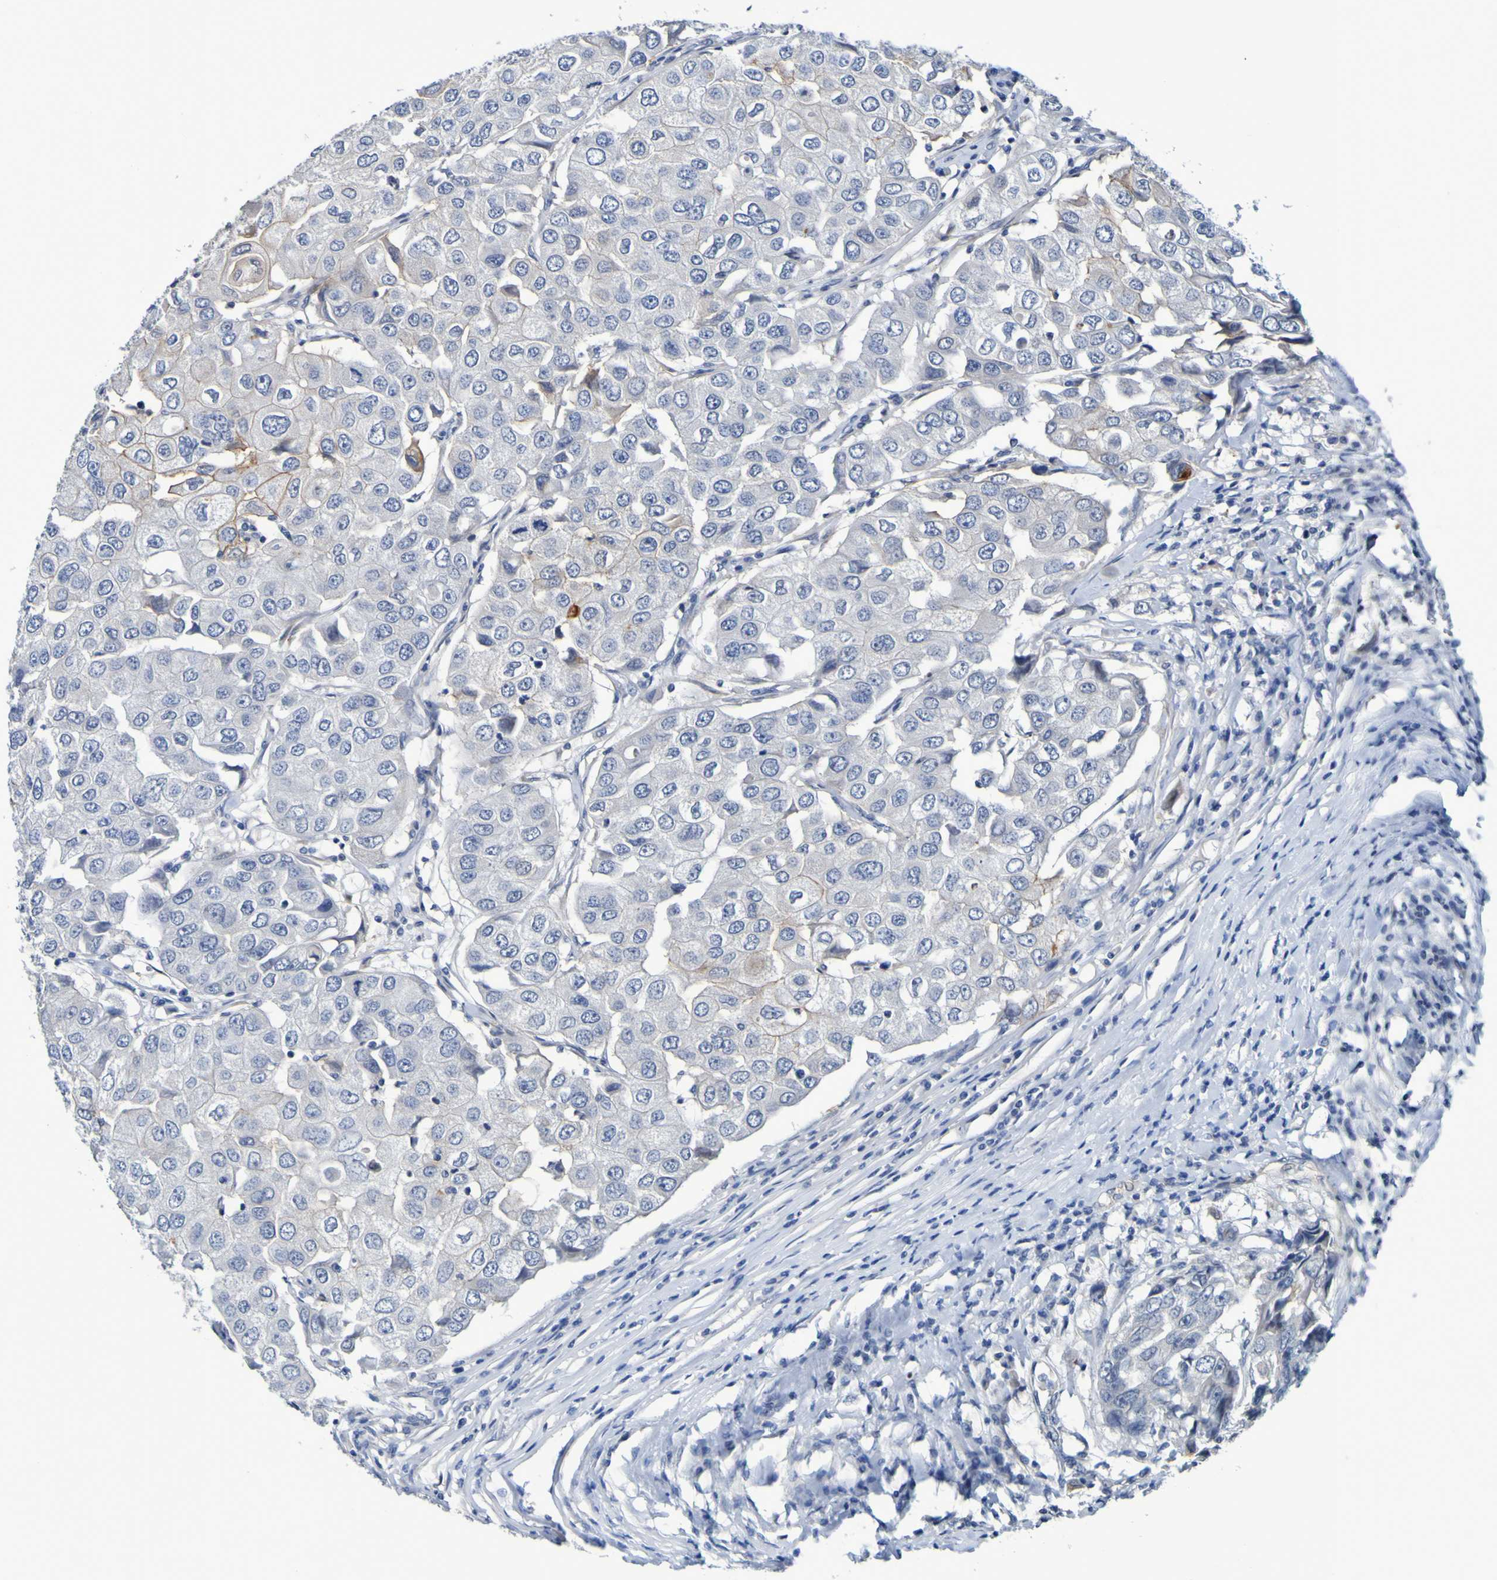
{"staining": {"intensity": "moderate", "quantity": "<25%", "location": "cytoplasmic/membranous"}, "tissue": "breast cancer", "cell_type": "Tumor cells", "image_type": "cancer", "snomed": [{"axis": "morphology", "description": "Duct carcinoma"}, {"axis": "topography", "description": "Breast"}], "caption": "Immunohistochemistry (IHC) micrograph of neoplastic tissue: human breast cancer (infiltrating ductal carcinoma) stained using IHC demonstrates low levels of moderate protein expression localized specifically in the cytoplasmic/membranous of tumor cells, appearing as a cytoplasmic/membranous brown color.", "gene": "VMA21", "patient": {"sex": "female", "age": 27}}